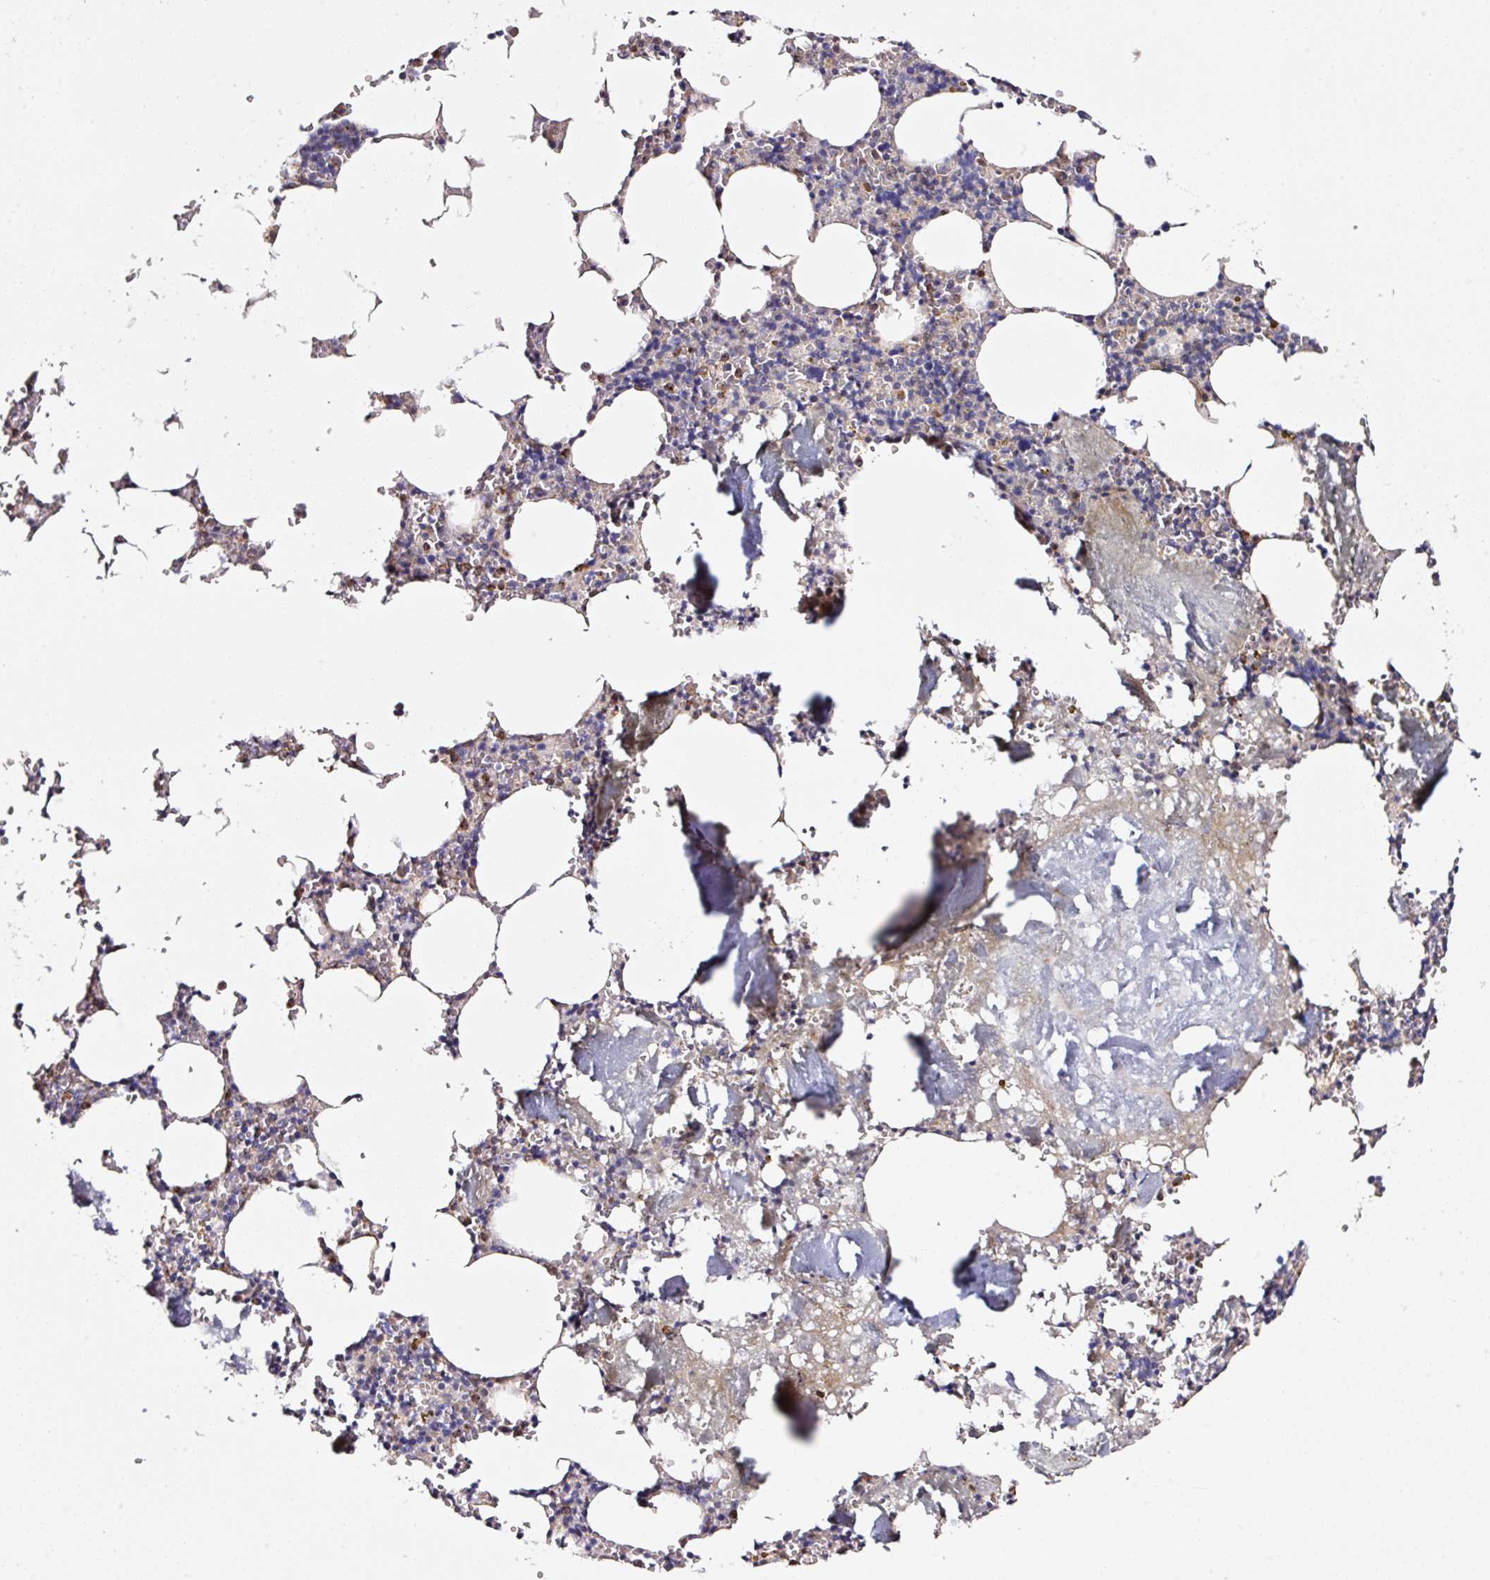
{"staining": {"intensity": "negative", "quantity": "none", "location": "none"}, "tissue": "bone marrow", "cell_type": "Hematopoietic cells", "image_type": "normal", "snomed": [{"axis": "morphology", "description": "Normal tissue, NOS"}, {"axis": "topography", "description": "Bone marrow"}], "caption": "Immunohistochemistry (IHC) of benign bone marrow exhibits no positivity in hematopoietic cells.", "gene": "ANKRD20A1", "patient": {"sex": "male", "age": 54}}